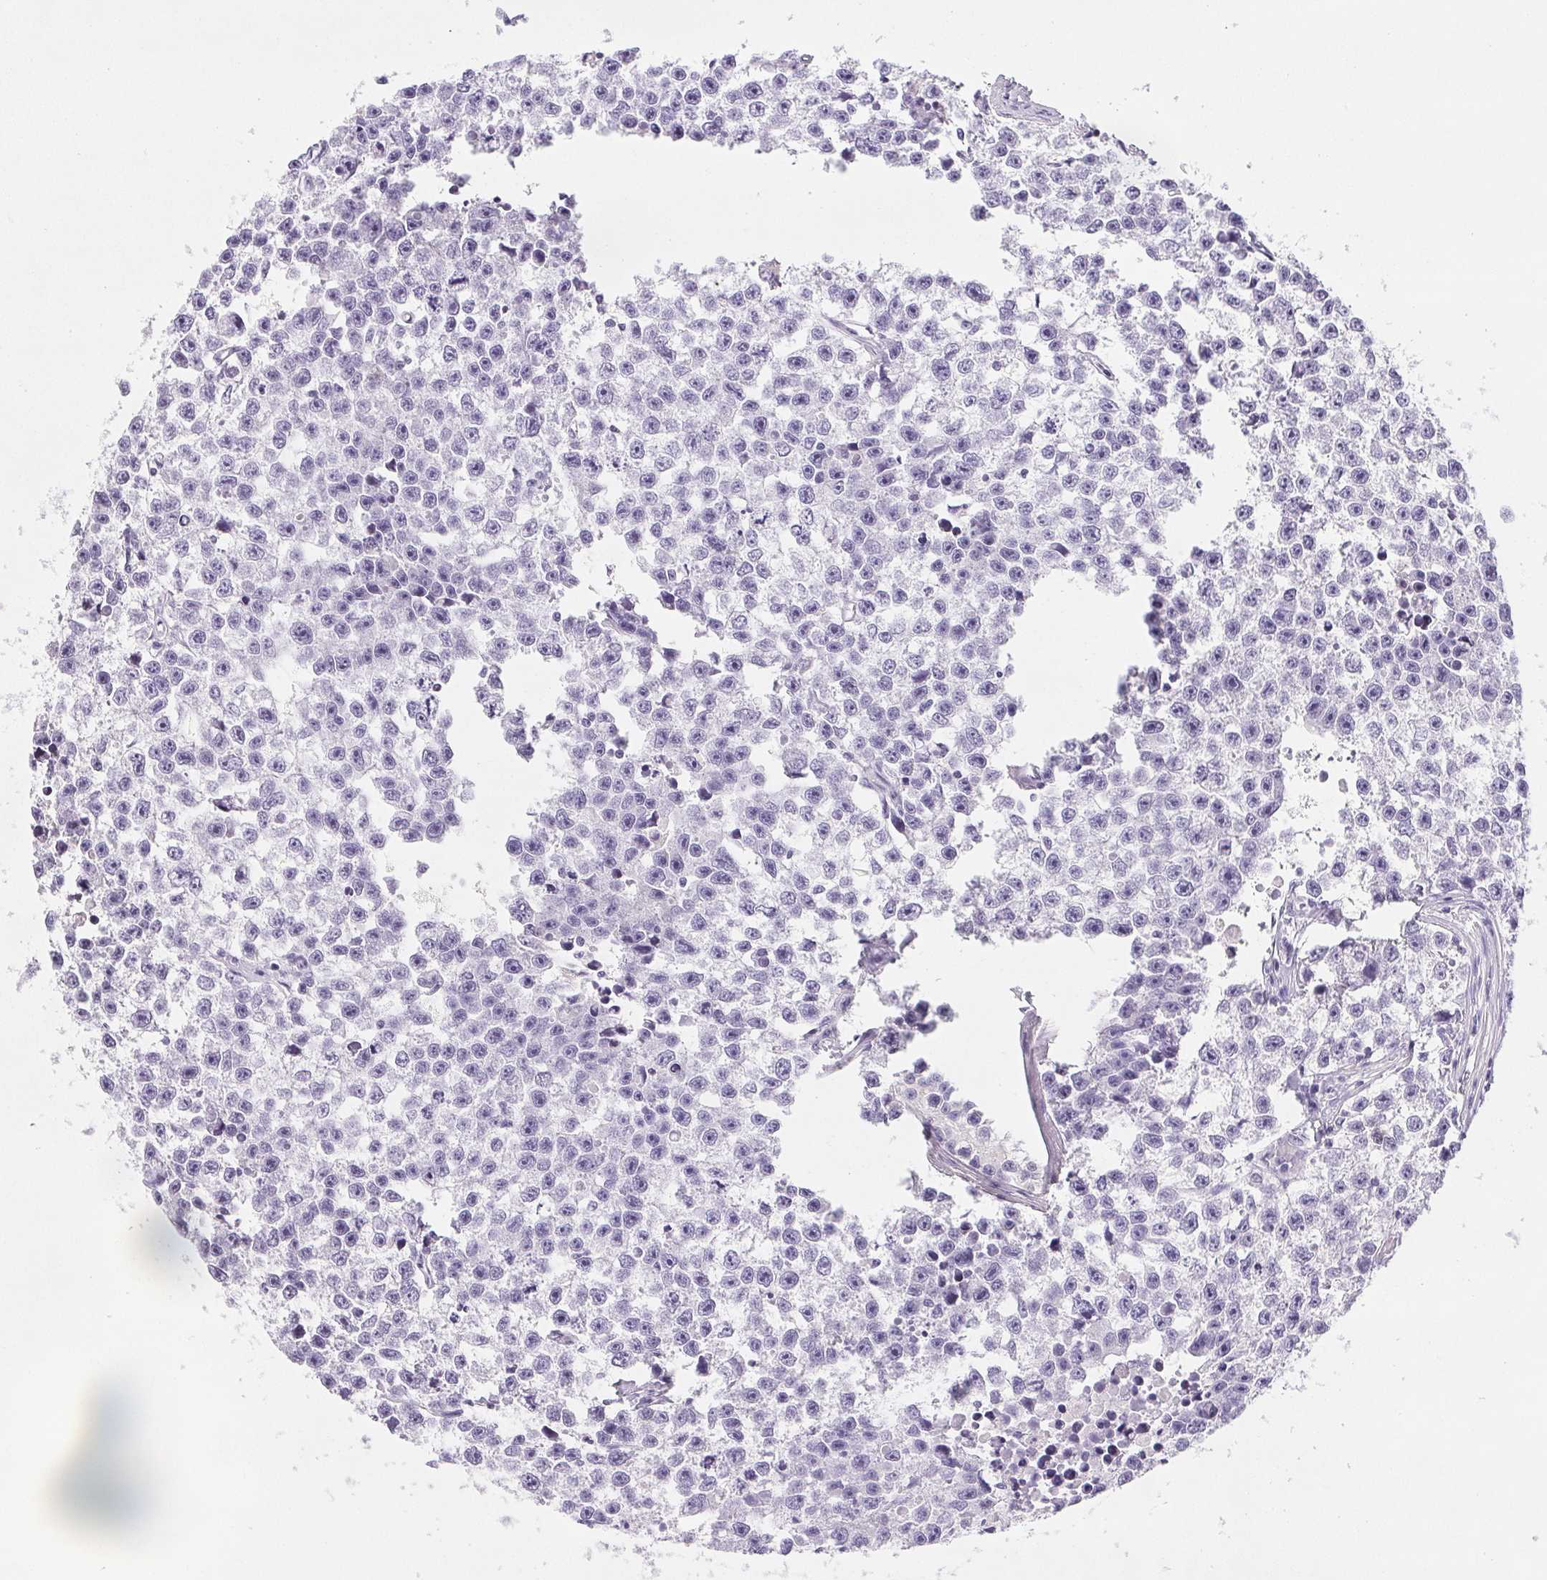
{"staining": {"intensity": "negative", "quantity": "none", "location": "none"}, "tissue": "testis cancer", "cell_type": "Tumor cells", "image_type": "cancer", "snomed": [{"axis": "morphology", "description": "Seminoma, NOS"}, {"axis": "topography", "description": "Testis"}], "caption": "A high-resolution image shows immunohistochemistry staining of seminoma (testis), which demonstrates no significant staining in tumor cells.", "gene": "BEND2", "patient": {"sex": "male", "age": 26}}